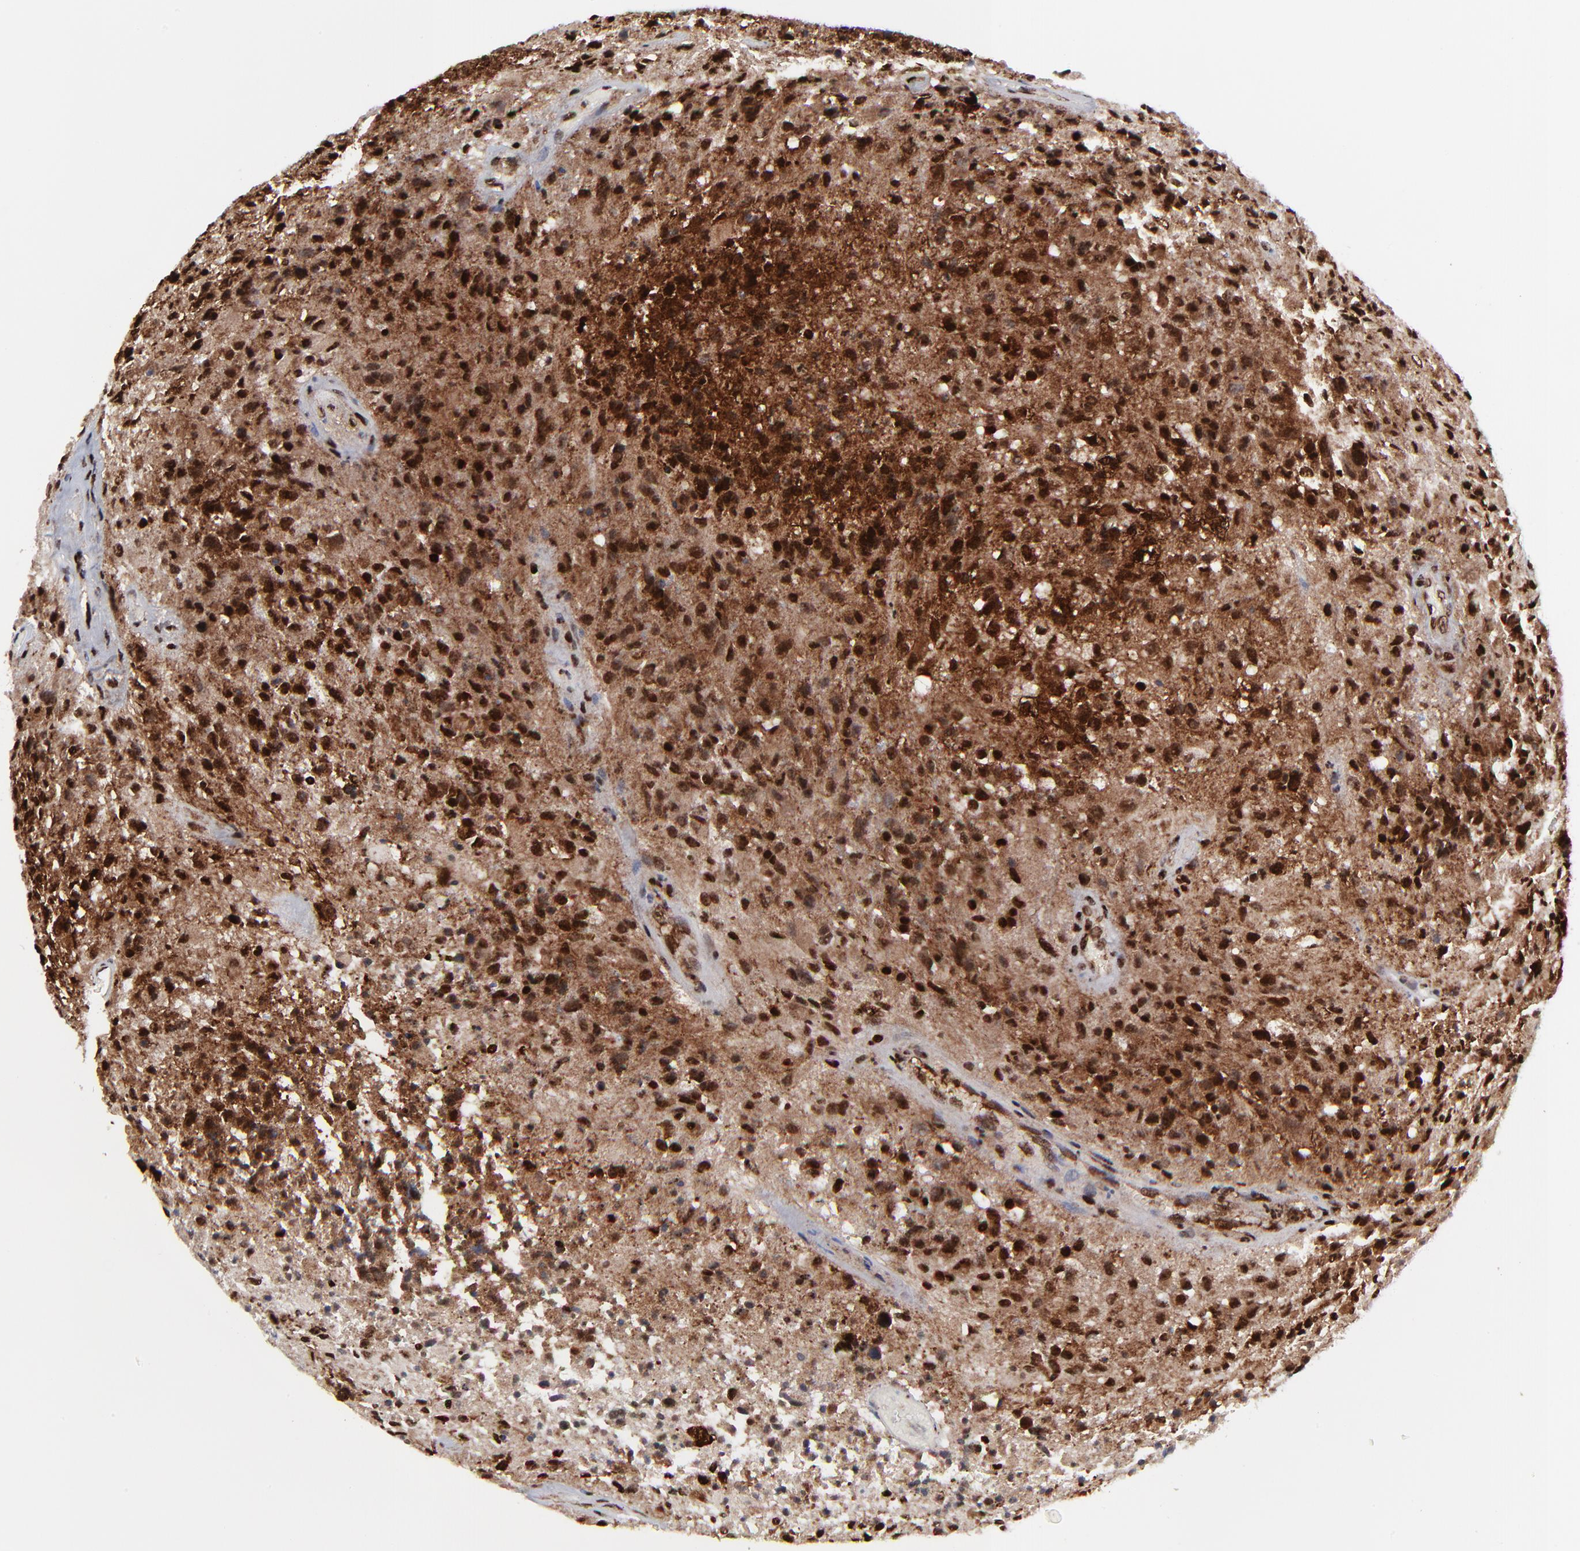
{"staining": {"intensity": "strong", "quantity": ">75%", "location": "nuclear"}, "tissue": "glioma", "cell_type": "Tumor cells", "image_type": "cancer", "snomed": [{"axis": "morphology", "description": "Glioma, malignant, High grade"}, {"axis": "topography", "description": "Brain"}], "caption": "The photomicrograph displays immunohistochemical staining of glioma. There is strong nuclear staining is present in about >75% of tumor cells.", "gene": "RBM22", "patient": {"sex": "male", "age": 69}}